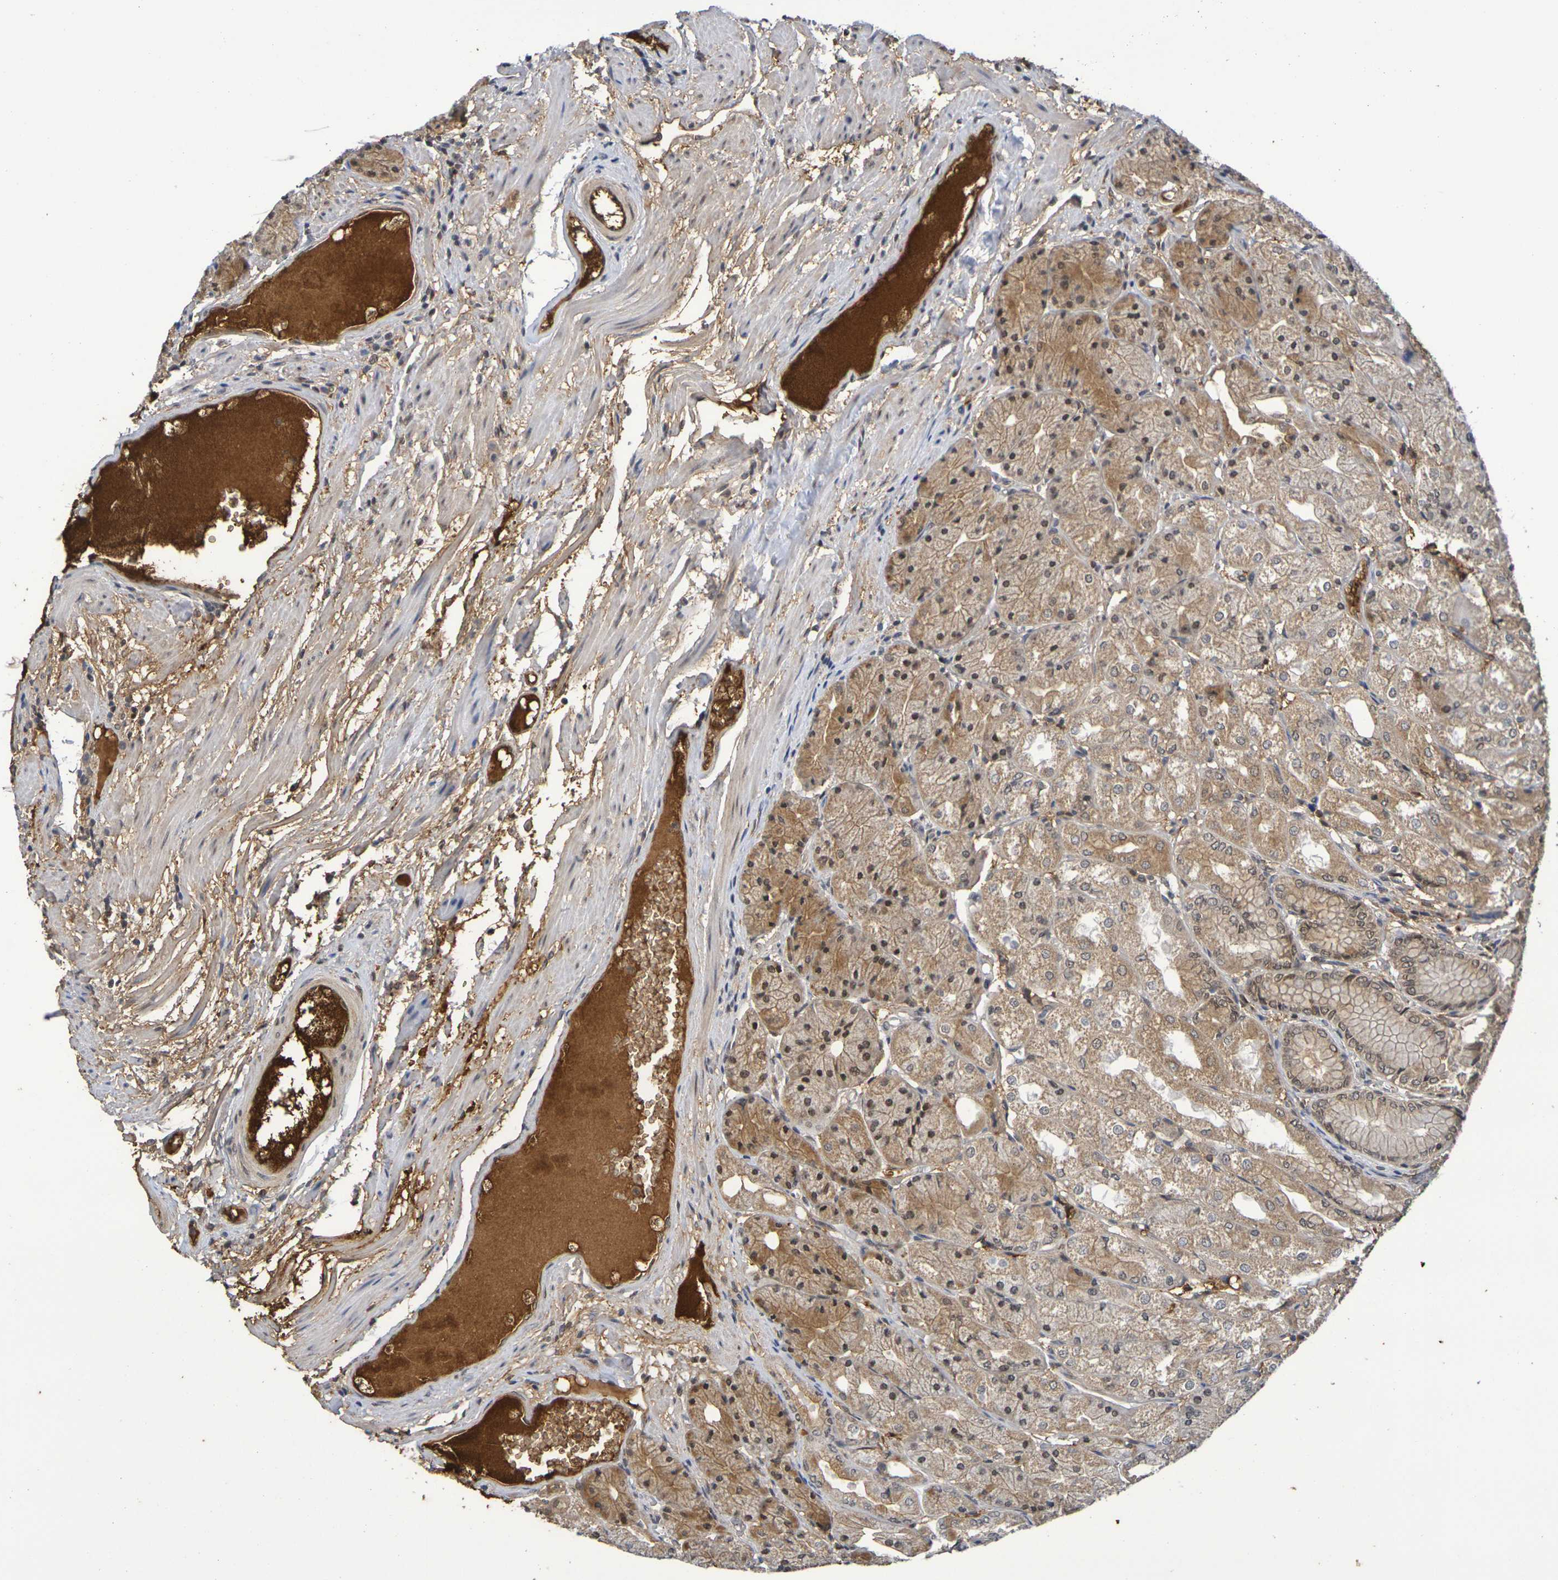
{"staining": {"intensity": "moderate", "quantity": ">75%", "location": "cytoplasmic/membranous,nuclear"}, "tissue": "stomach", "cell_type": "Glandular cells", "image_type": "normal", "snomed": [{"axis": "morphology", "description": "Normal tissue, NOS"}, {"axis": "topography", "description": "Stomach, upper"}], "caption": "Unremarkable stomach shows moderate cytoplasmic/membranous,nuclear positivity in about >75% of glandular cells.", "gene": "TERF2", "patient": {"sex": "male", "age": 72}}